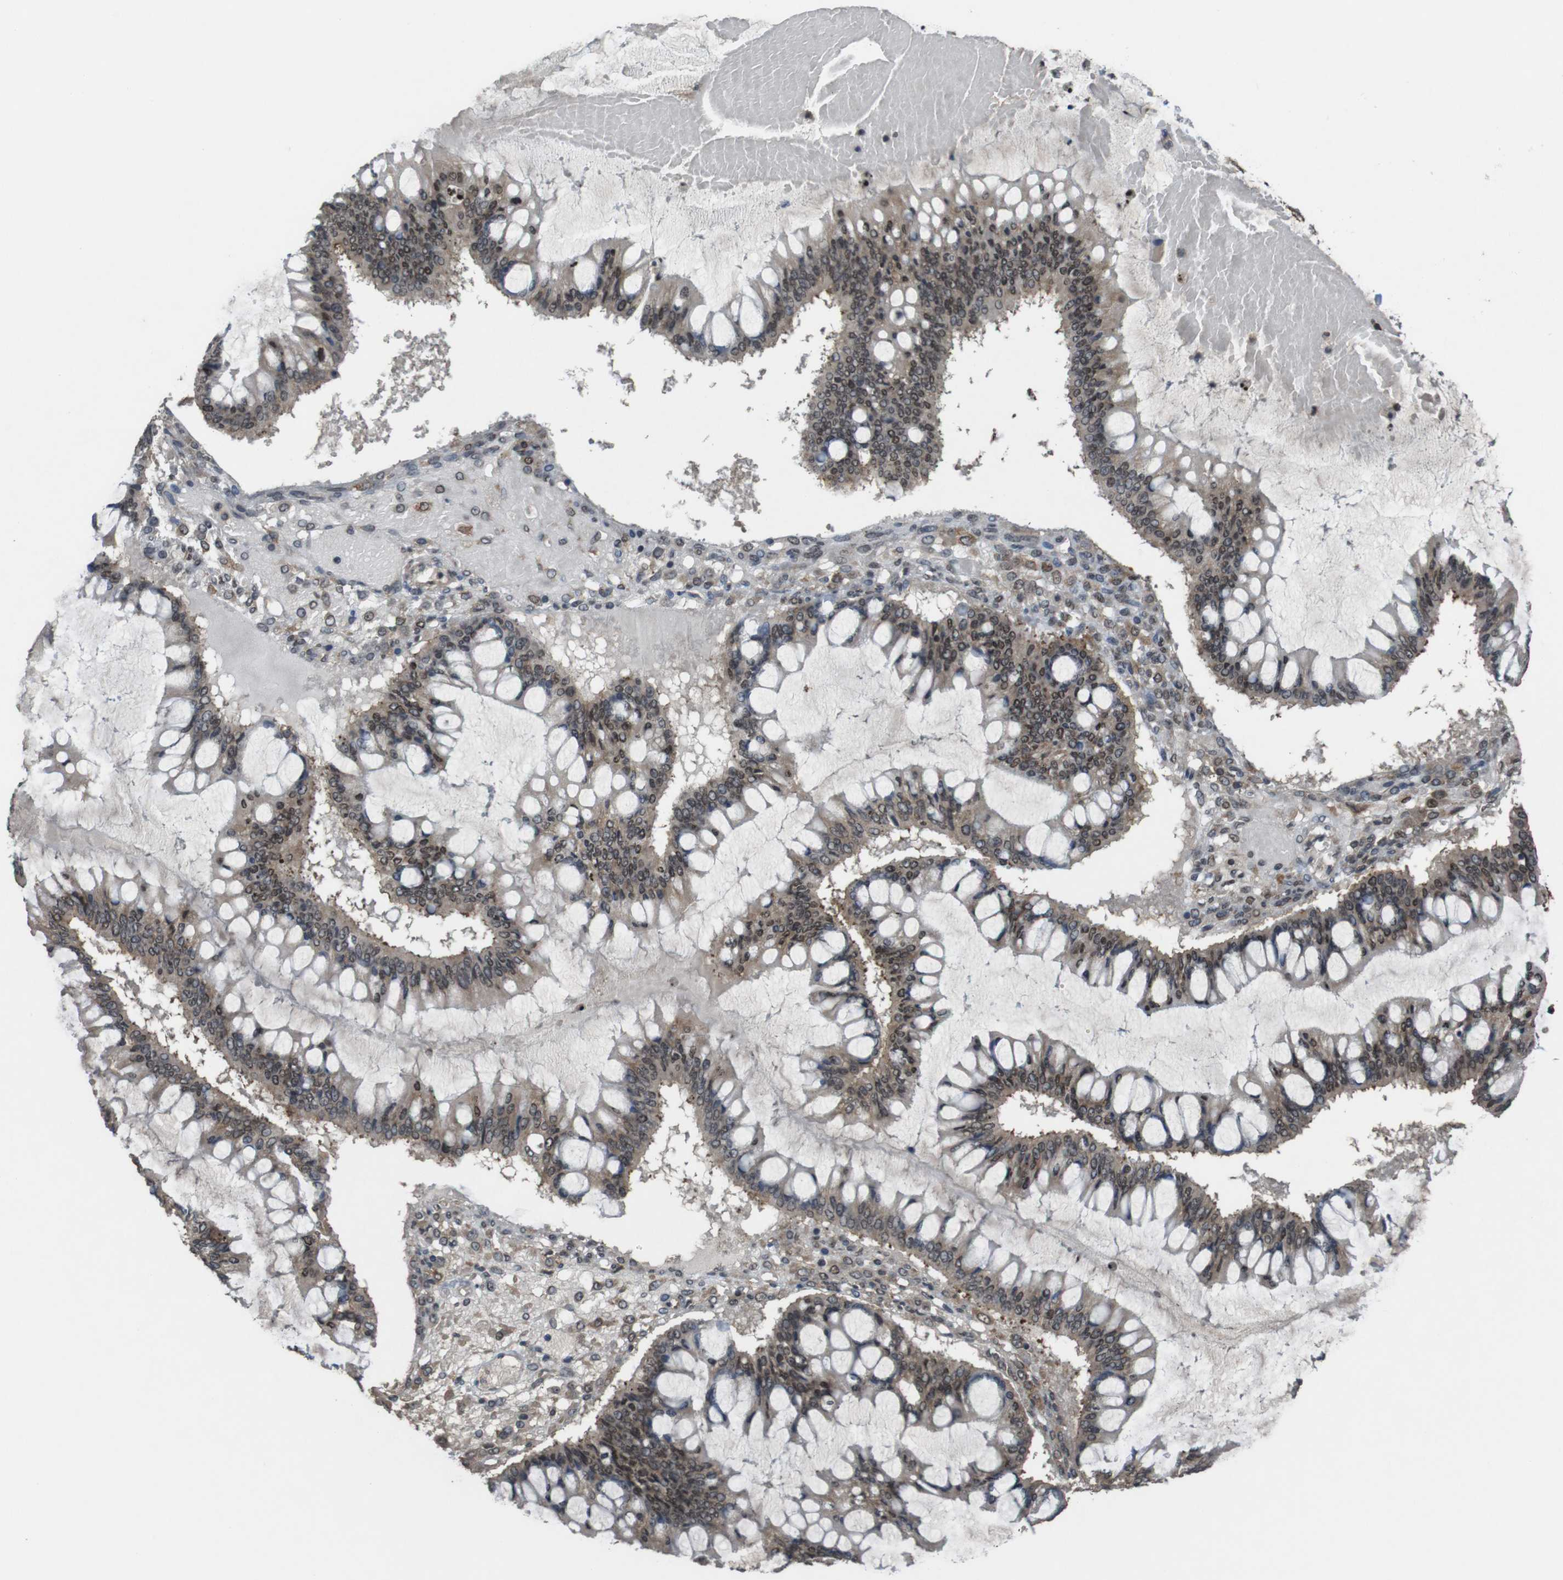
{"staining": {"intensity": "moderate", "quantity": "25%-75%", "location": "nuclear"}, "tissue": "ovarian cancer", "cell_type": "Tumor cells", "image_type": "cancer", "snomed": [{"axis": "morphology", "description": "Cystadenocarcinoma, mucinous, NOS"}, {"axis": "topography", "description": "Ovary"}], "caption": "DAB (3,3'-diaminobenzidine) immunohistochemical staining of human ovarian cancer demonstrates moderate nuclear protein expression in approximately 25%-75% of tumor cells.", "gene": "SUB1", "patient": {"sex": "female", "age": 73}}